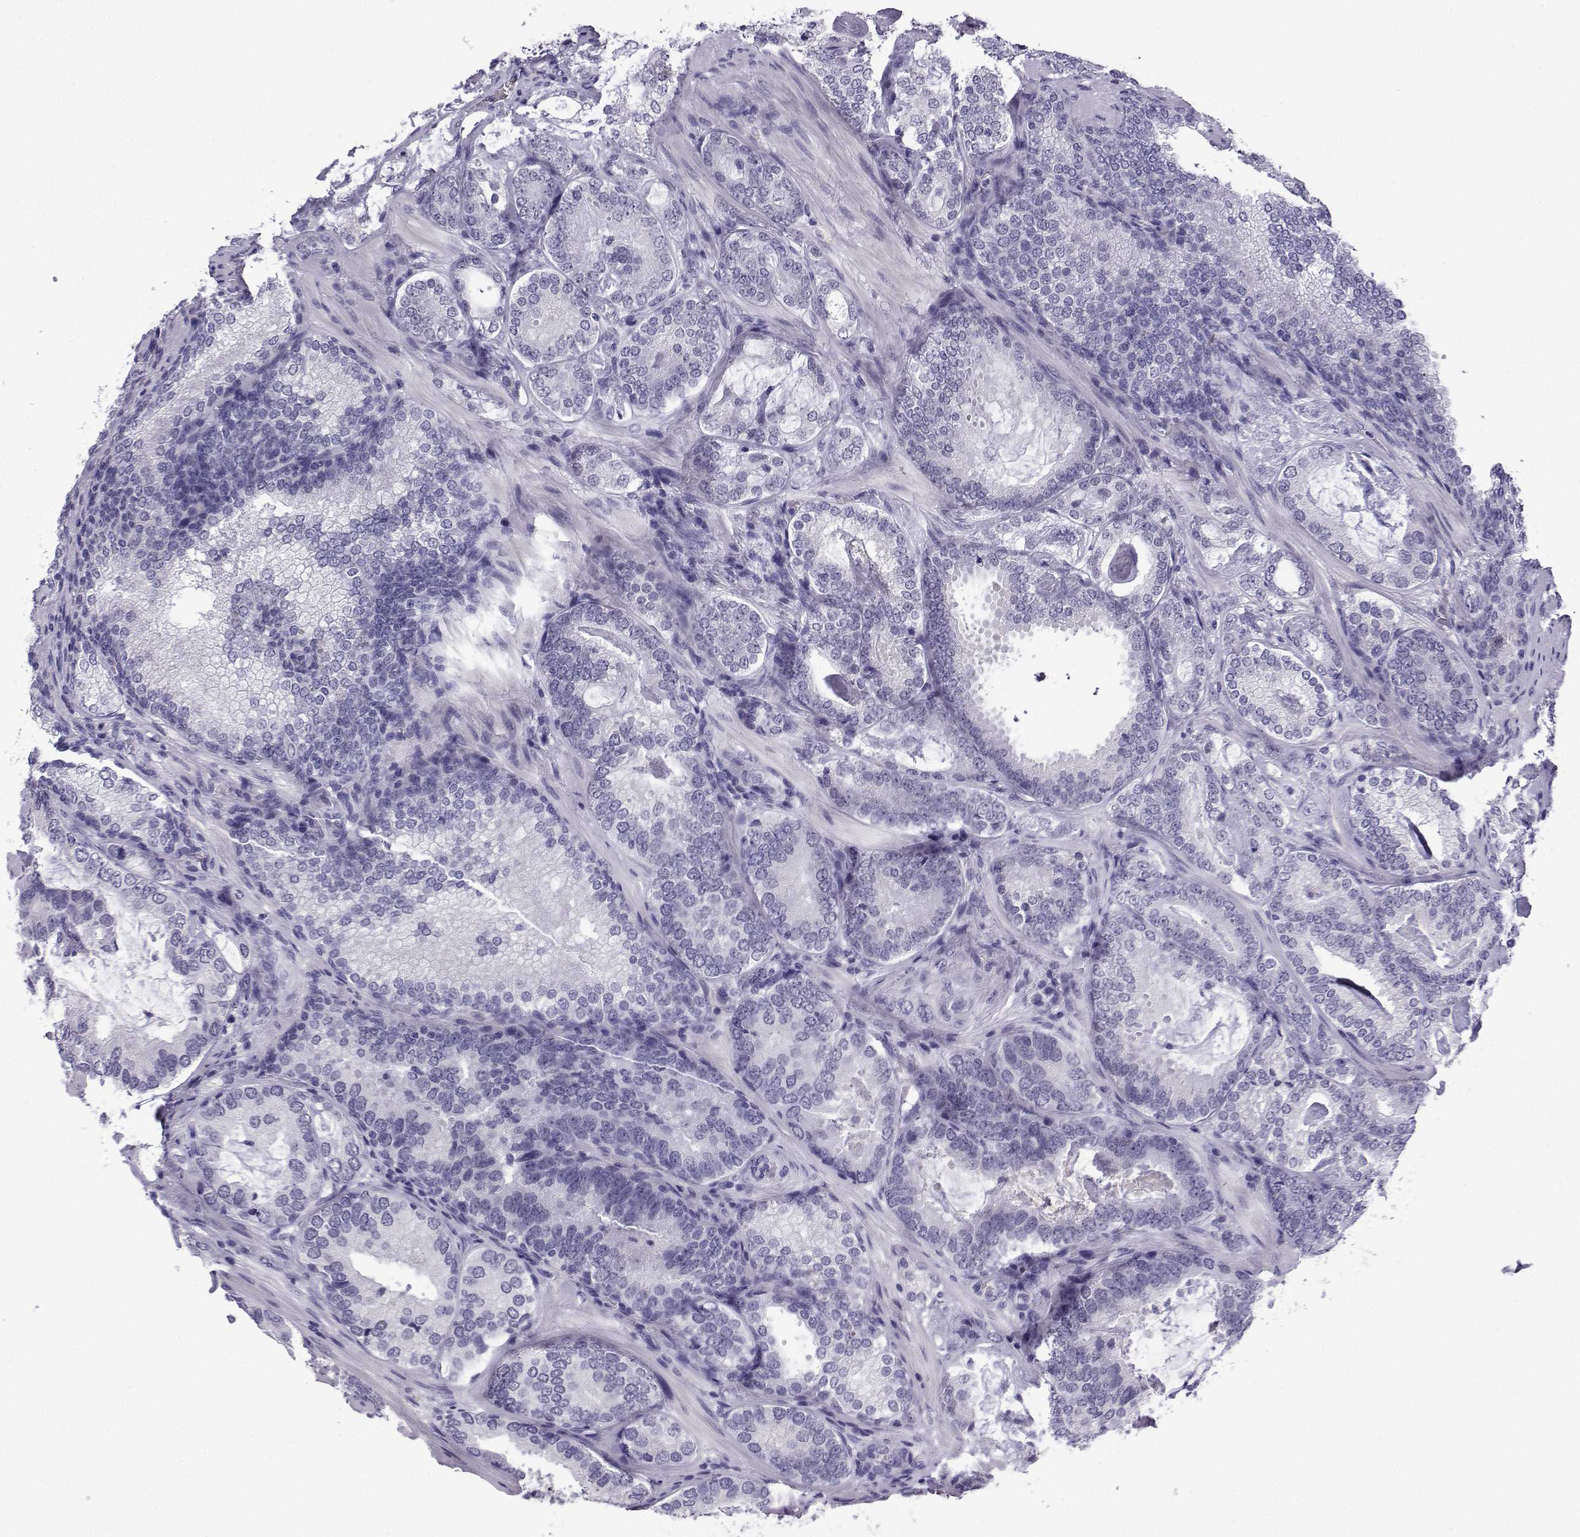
{"staining": {"intensity": "negative", "quantity": "none", "location": "none"}, "tissue": "prostate cancer", "cell_type": "Tumor cells", "image_type": "cancer", "snomed": [{"axis": "morphology", "description": "Adenocarcinoma, Low grade"}, {"axis": "topography", "description": "Prostate"}], "caption": "This is an immunohistochemistry photomicrograph of human prostate cancer (low-grade adenocarcinoma). There is no positivity in tumor cells.", "gene": "MRGBP", "patient": {"sex": "male", "age": 60}}